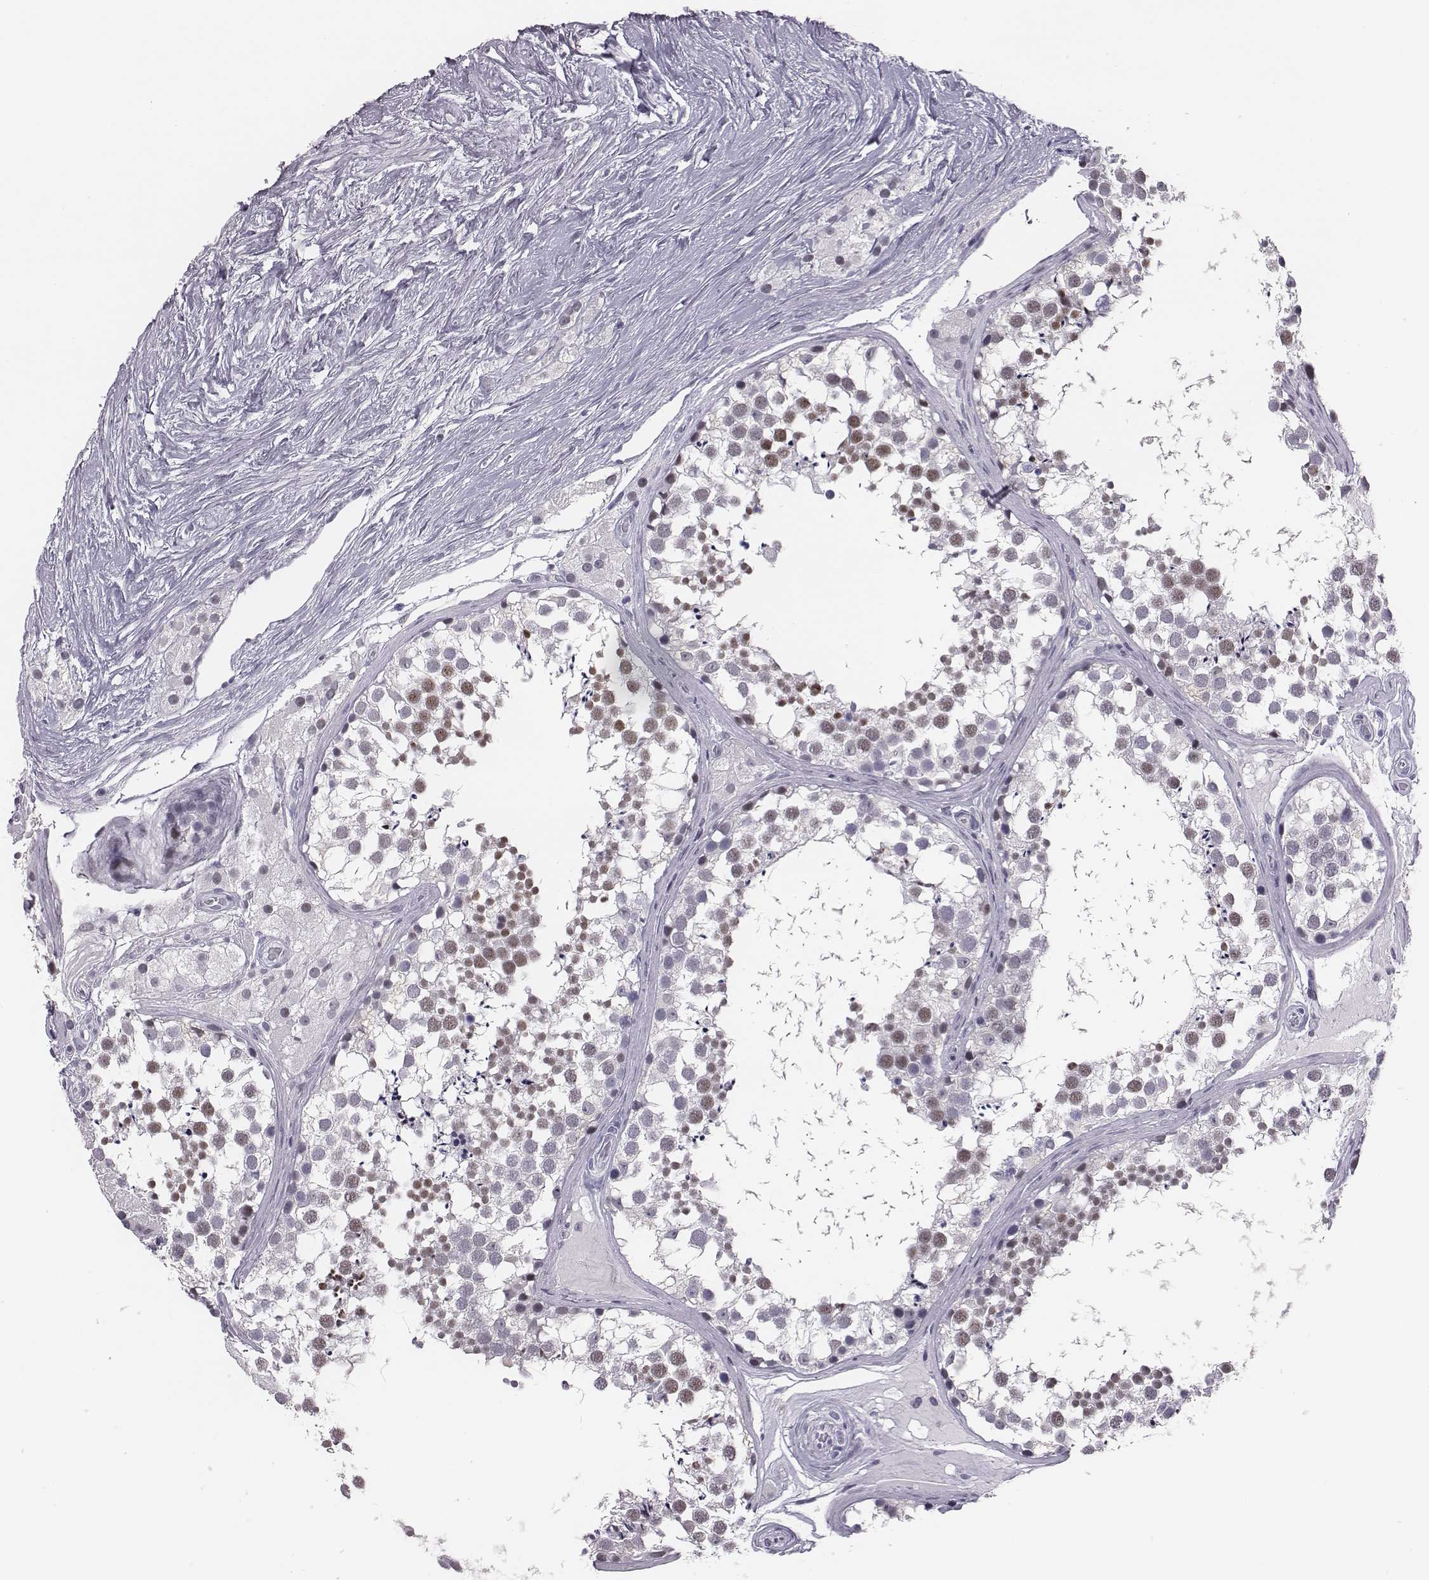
{"staining": {"intensity": "weak", "quantity": "25%-75%", "location": "nuclear"}, "tissue": "testis", "cell_type": "Cells in seminiferous ducts", "image_type": "normal", "snomed": [{"axis": "morphology", "description": "Normal tissue, NOS"}, {"axis": "morphology", "description": "Seminoma, NOS"}, {"axis": "topography", "description": "Testis"}], "caption": "The micrograph demonstrates immunohistochemical staining of benign testis. There is weak nuclear positivity is identified in approximately 25%-75% of cells in seminiferous ducts. (DAB (3,3'-diaminobenzidine) IHC with brightfield microscopy, high magnification).", "gene": "ACOD1", "patient": {"sex": "male", "age": 65}}